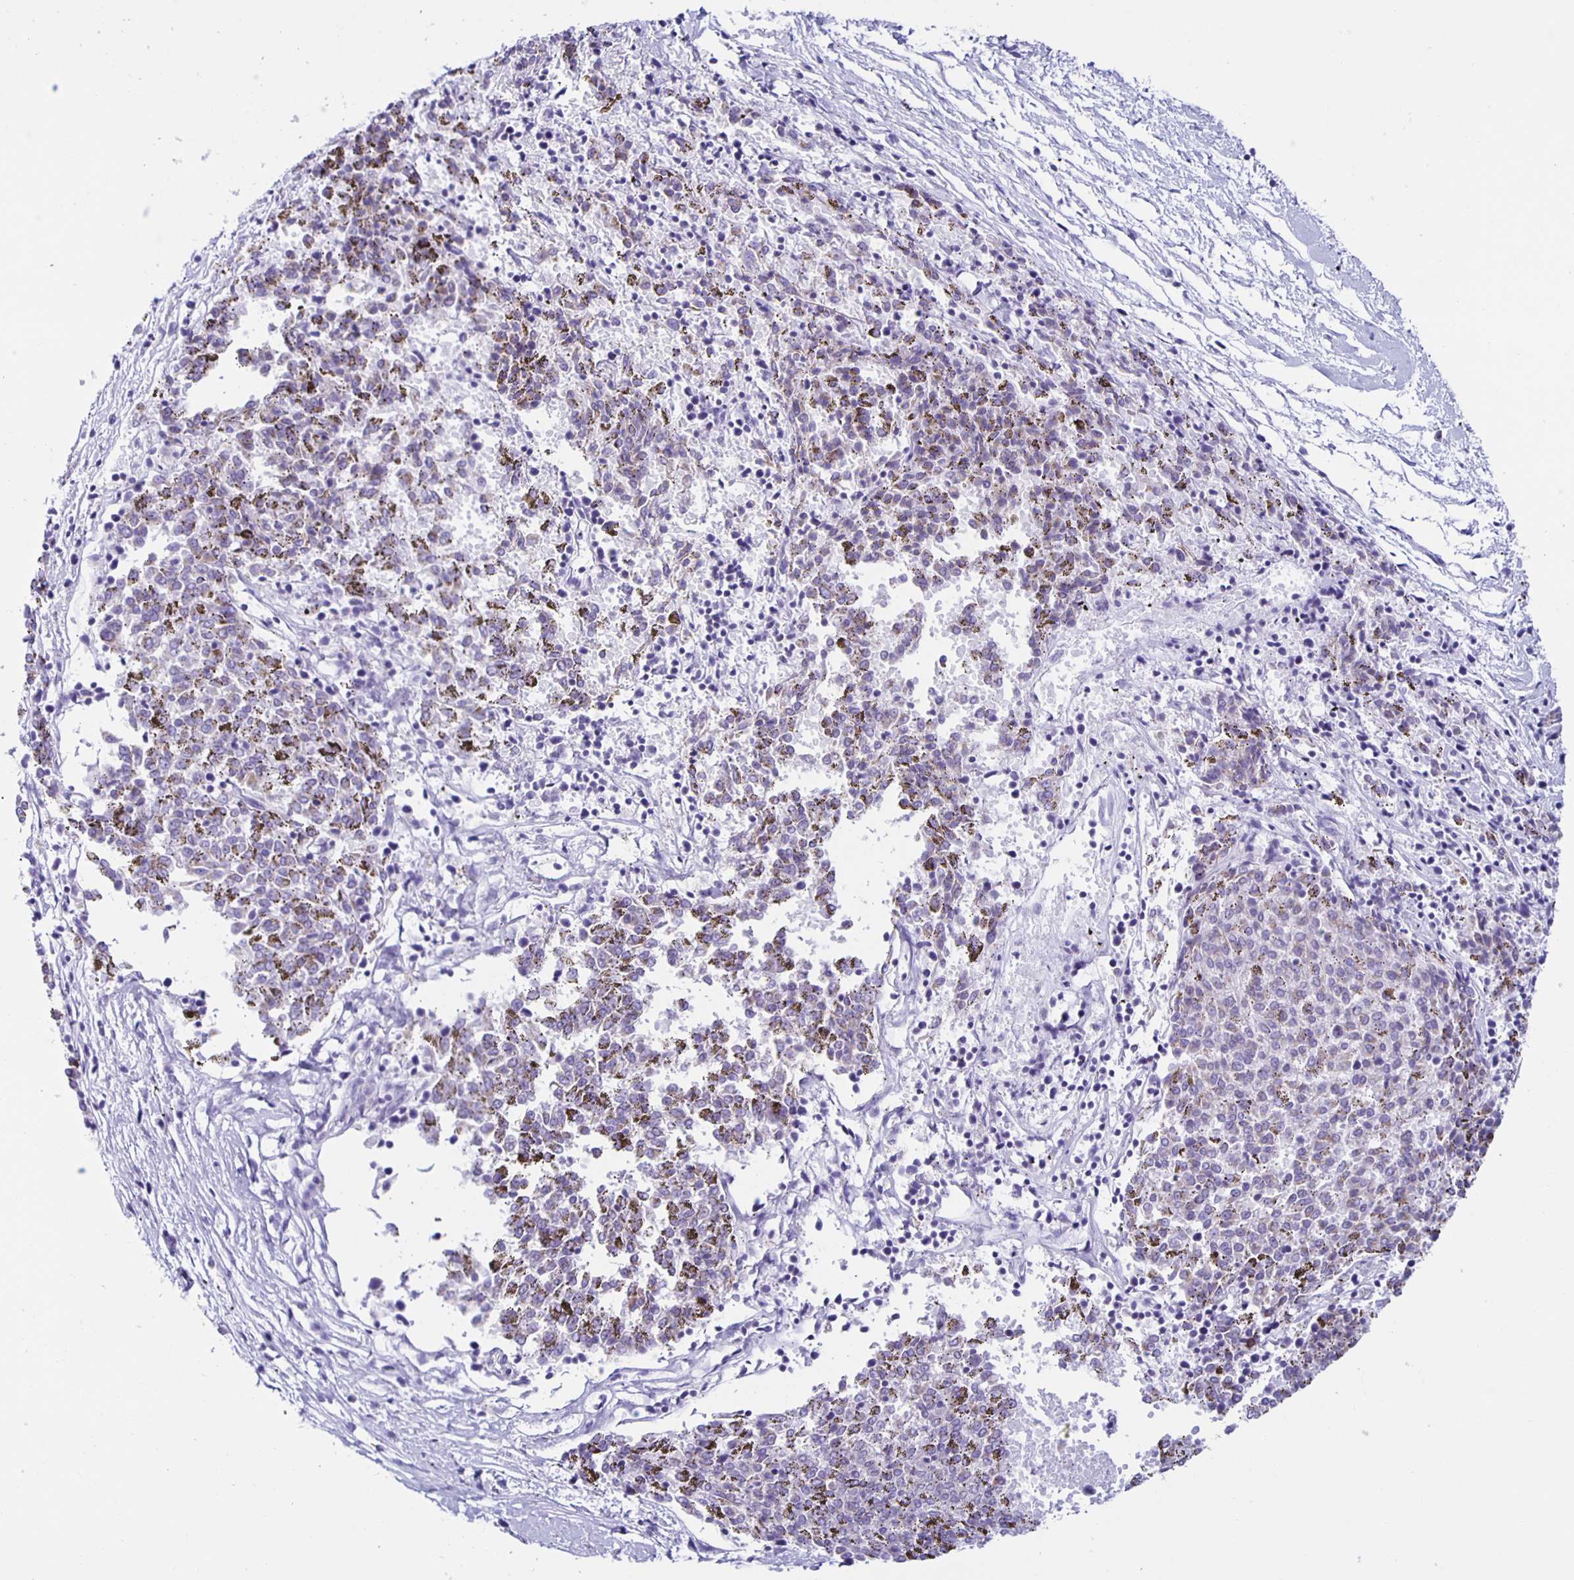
{"staining": {"intensity": "negative", "quantity": "none", "location": "none"}, "tissue": "melanoma", "cell_type": "Tumor cells", "image_type": "cancer", "snomed": [{"axis": "morphology", "description": "Malignant melanoma, NOS"}, {"axis": "topography", "description": "Skin"}], "caption": "DAB (3,3'-diaminobenzidine) immunohistochemical staining of melanoma shows no significant expression in tumor cells. The staining was performed using DAB to visualize the protein expression in brown, while the nuclei were stained in blue with hematoxylin (Magnification: 20x).", "gene": "AQP6", "patient": {"sex": "female", "age": 72}}